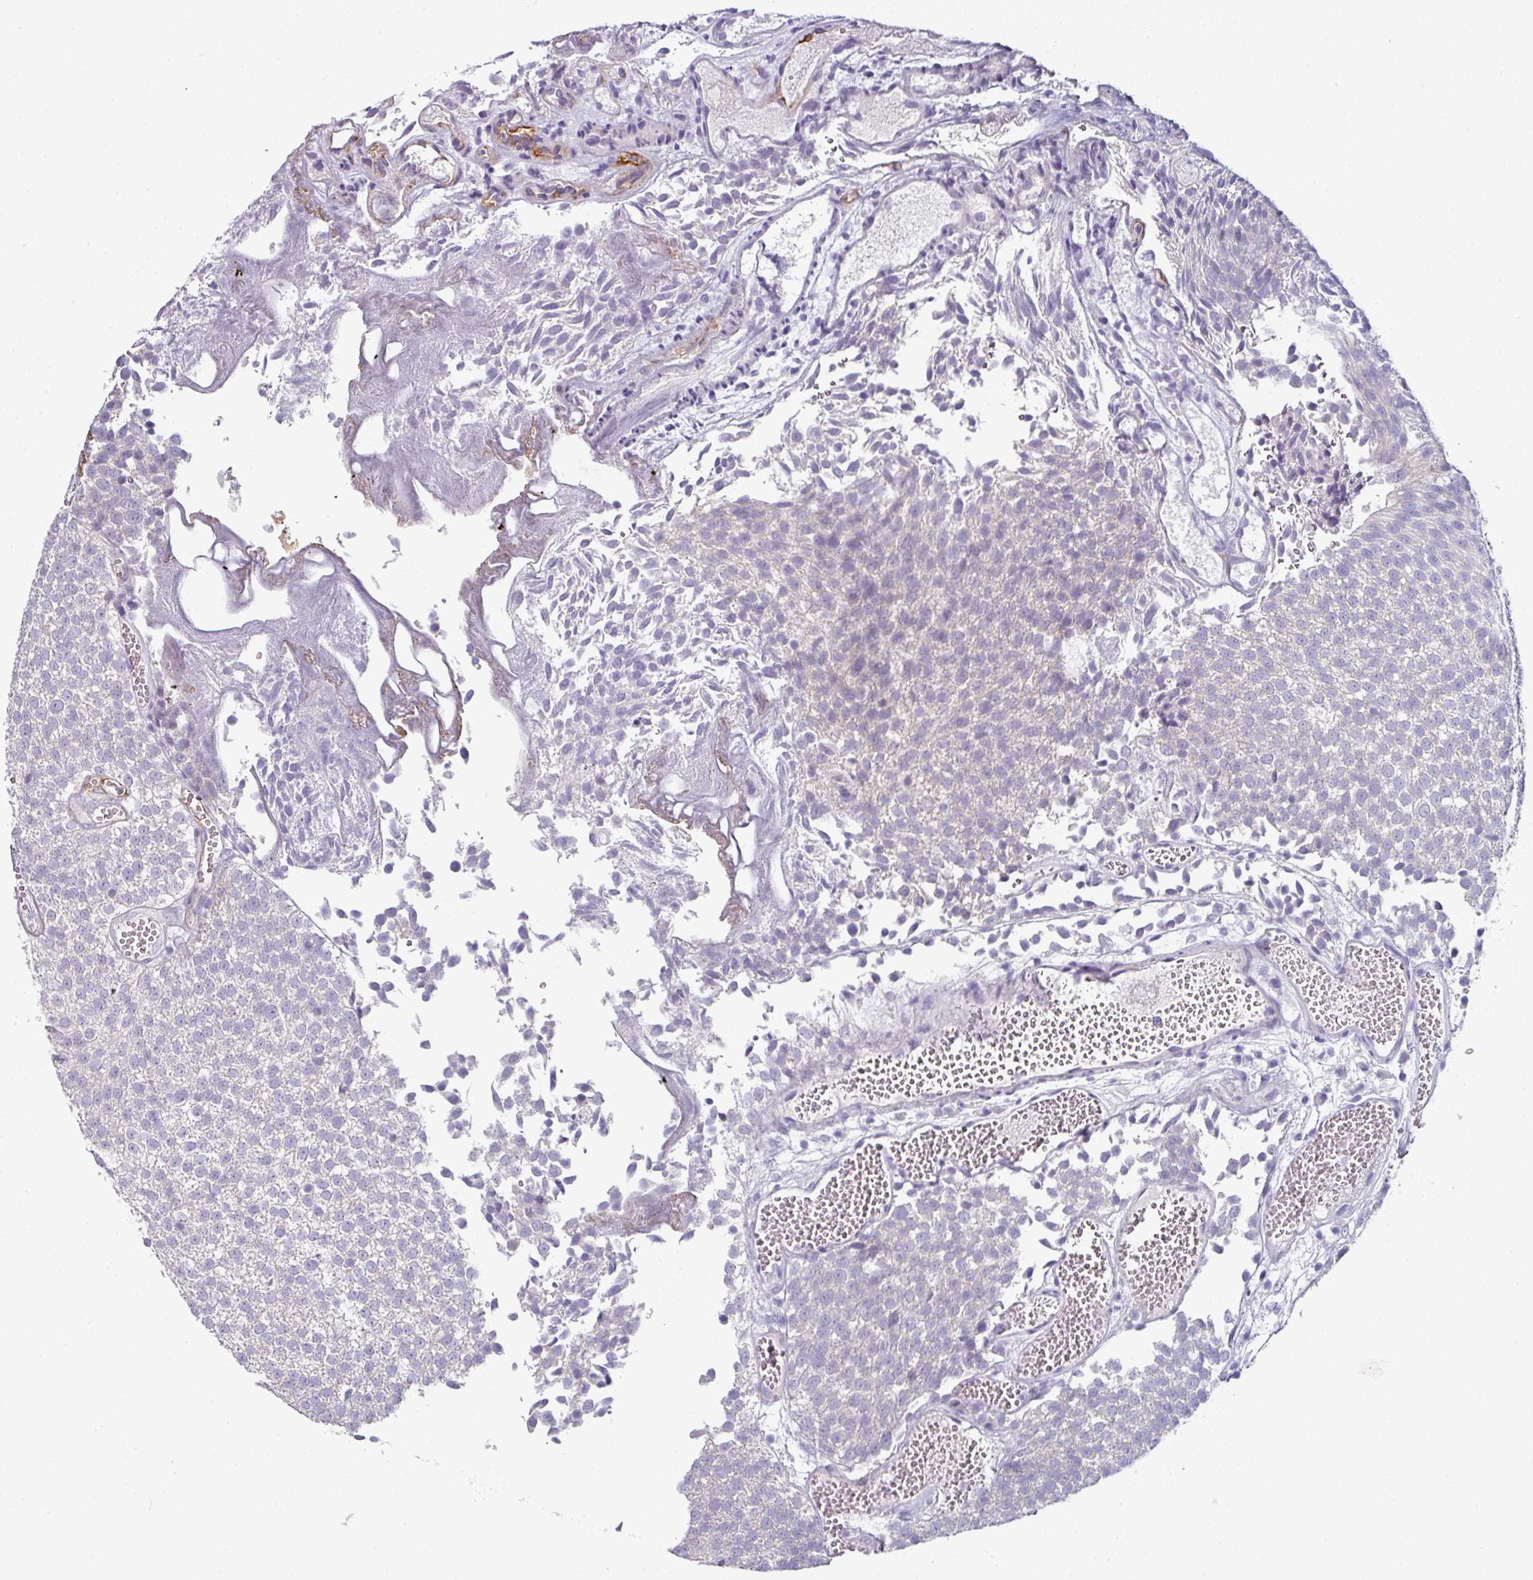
{"staining": {"intensity": "negative", "quantity": "none", "location": "none"}, "tissue": "urothelial cancer", "cell_type": "Tumor cells", "image_type": "cancer", "snomed": [{"axis": "morphology", "description": "Urothelial carcinoma, Low grade"}, {"axis": "topography", "description": "Urinary bladder"}], "caption": "DAB (3,3'-diaminobenzidine) immunohistochemical staining of urothelial cancer displays no significant expression in tumor cells. (Brightfield microscopy of DAB immunohistochemistry (IHC) at high magnification).", "gene": "SLC17A7", "patient": {"sex": "female", "age": 79}}